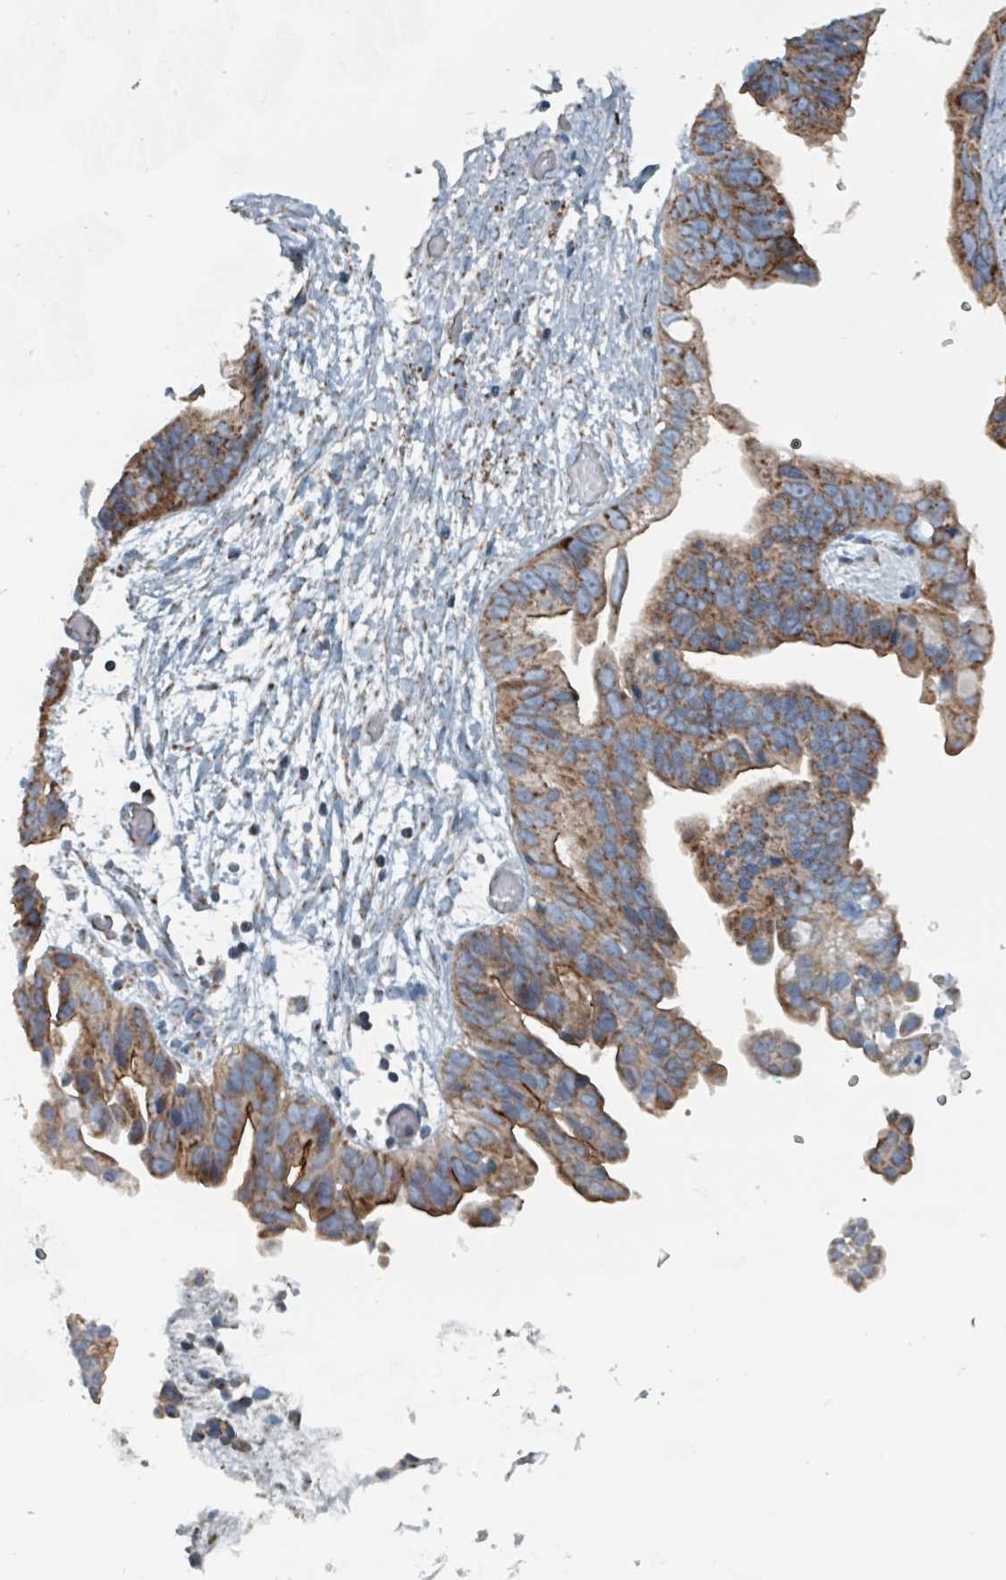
{"staining": {"intensity": "moderate", "quantity": ">75%", "location": "cytoplasmic/membranous"}, "tissue": "ovarian cancer", "cell_type": "Tumor cells", "image_type": "cancer", "snomed": [{"axis": "morphology", "description": "Cystadenocarcinoma, serous, NOS"}, {"axis": "topography", "description": "Ovary"}], "caption": "DAB immunohistochemical staining of human ovarian serous cystadenocarcinoma shows moderate cytoplasmic/membranous protein expression in about >75% of tumor cells. The staining was performed using DAB to visualize the protein expression in brown, while the nuclei were stained in blue with hematoxylin (Magnification: 20x).", "gene": "ABHD18", "patient": {"sex": "female", "age": 56}}